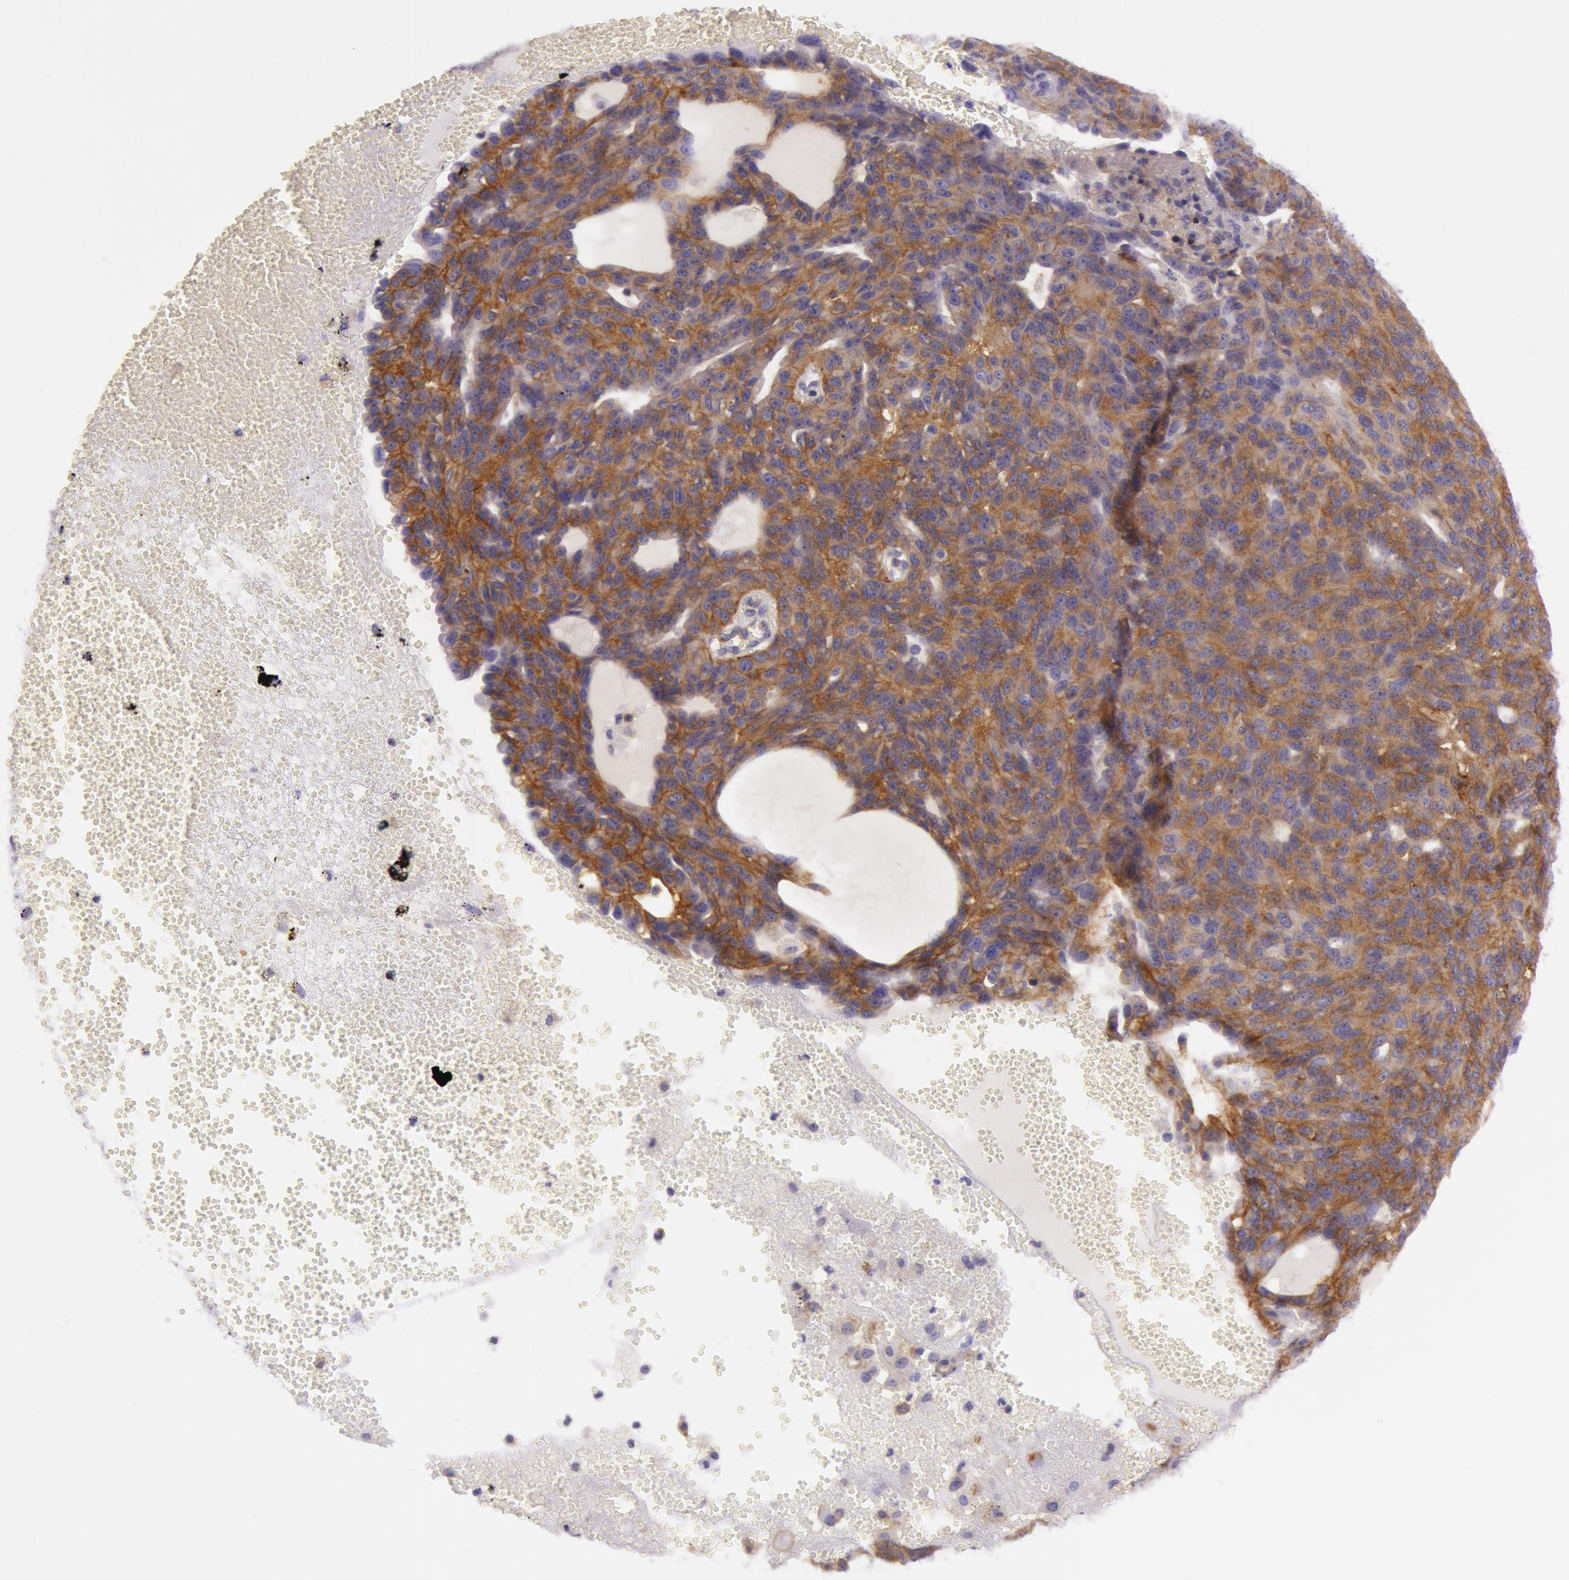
{"staining": {"intensity": "strong", "quantity": ">75%", "location": "cytoplasmic/membranous"}, "tissue": "ovarian cancer", "cell_type": "Tumor cells", "image_type": "cancer", "snomed": [{"axis": "morphology", "description": "Carcinoma, endometroid"}, {"axis": "topography", "description": "Ovary"}], "caption": "Brown immunohistochemical staining in human ovarian endometroid carcinoma reveals strong cytoplasmic/membranous staining in about >75% of tumor cells. The protein is shown in brown color, while the nuclei are stained blue.", "gene": "LY75", "patient": {"sex": "female", "age": 60}}